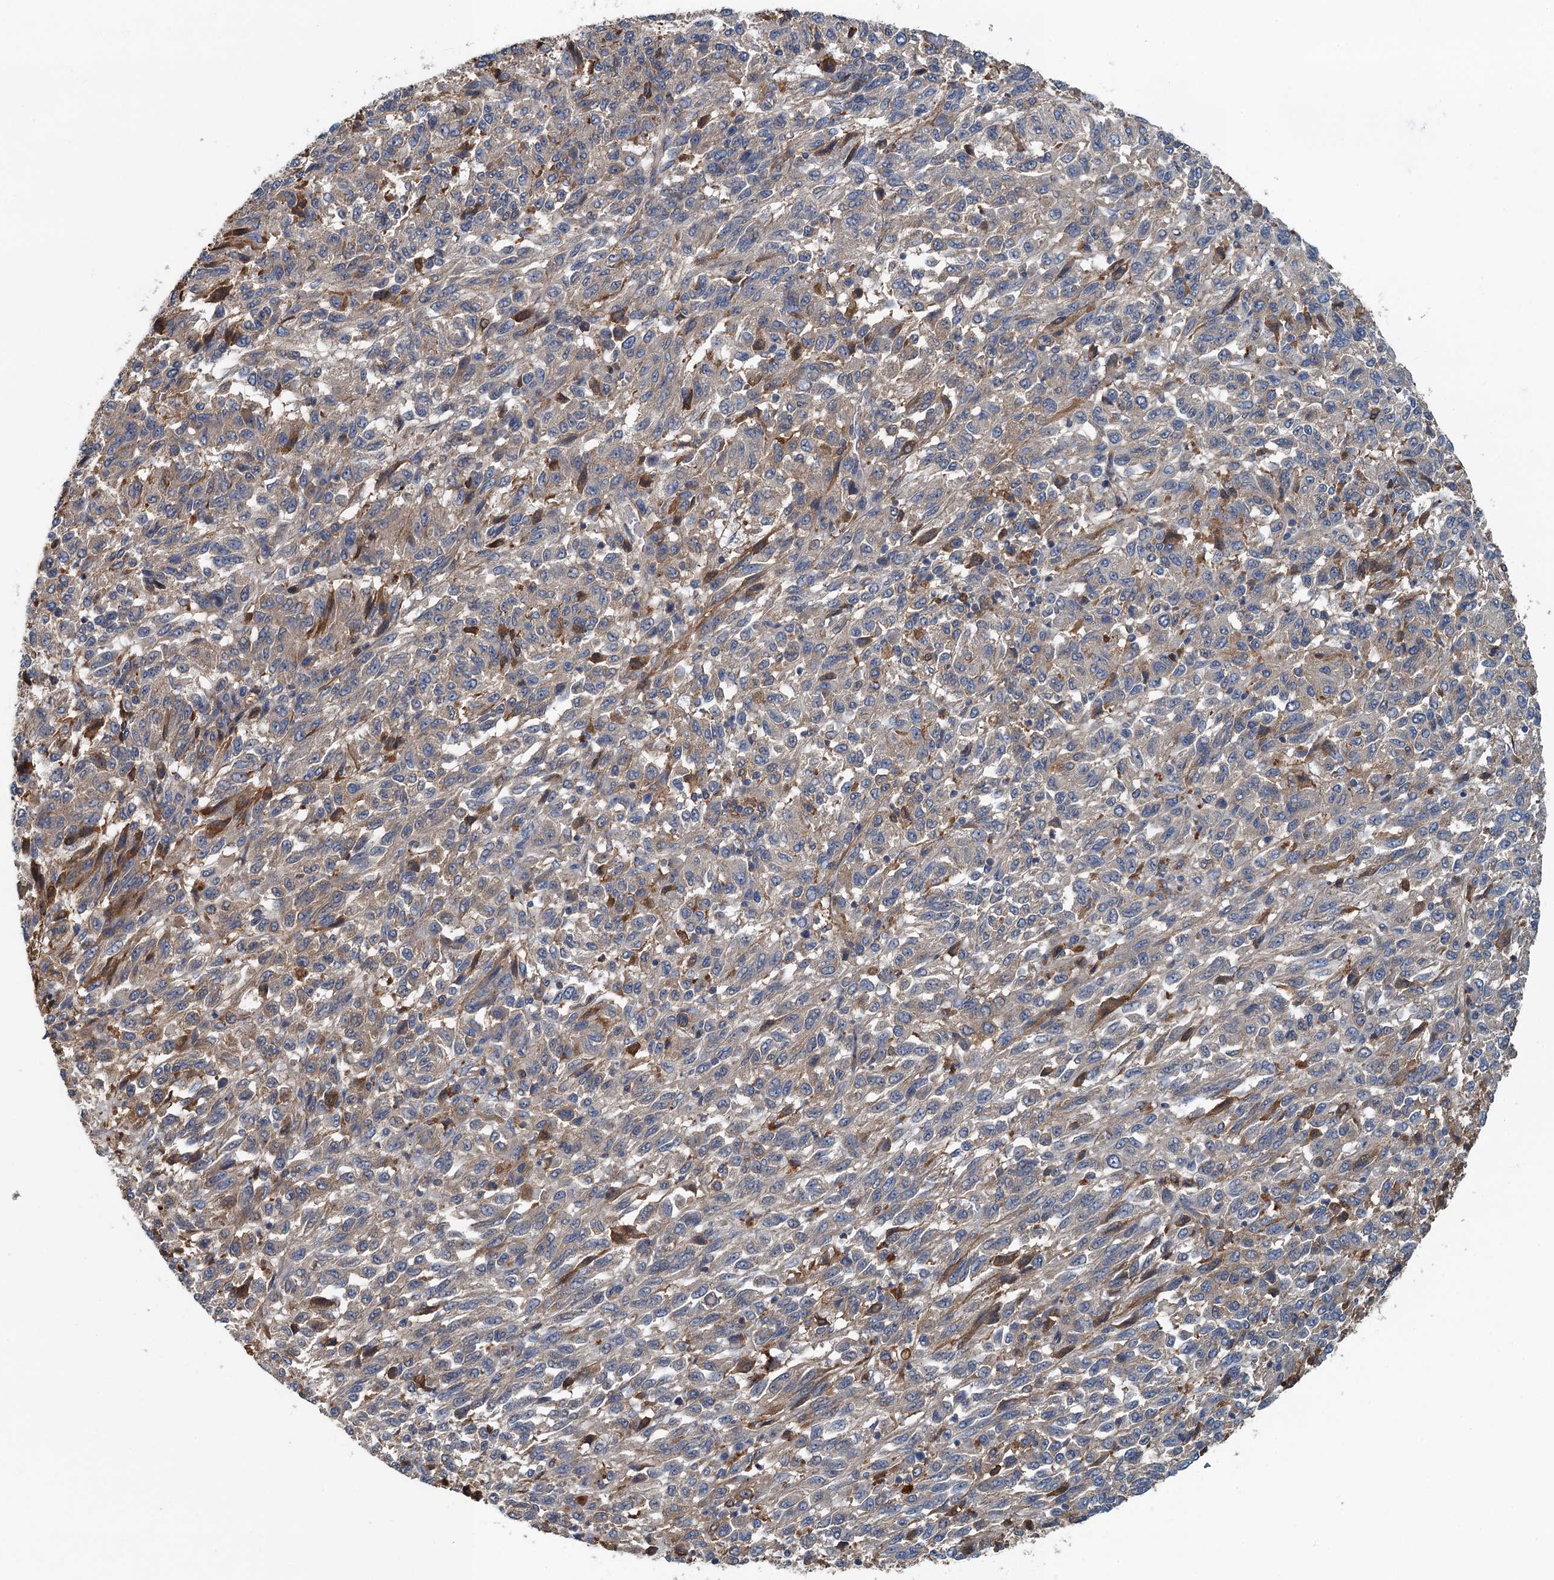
{"staining": {"intensity": "moderate", "quantity": "<25%", "location": "cytoplasmic/membranous"}, "tissue": "melanoma", "cell_type": "Tumor cells", "image_type": "cancer", "snomed": [{"axis": "morphology", "description": "Malignant melanoma, Metastatic site"}, {"axis": "topography", "description": "Lung"}], "caption": "Moderate cytoplasmic/membranous staining for a protein is appreciated in approximately <25% of tumor cells of melanoma using immunohistochemistry.", "gene": "LSM14B", "patient": {"sex": "male", "age": 64}}